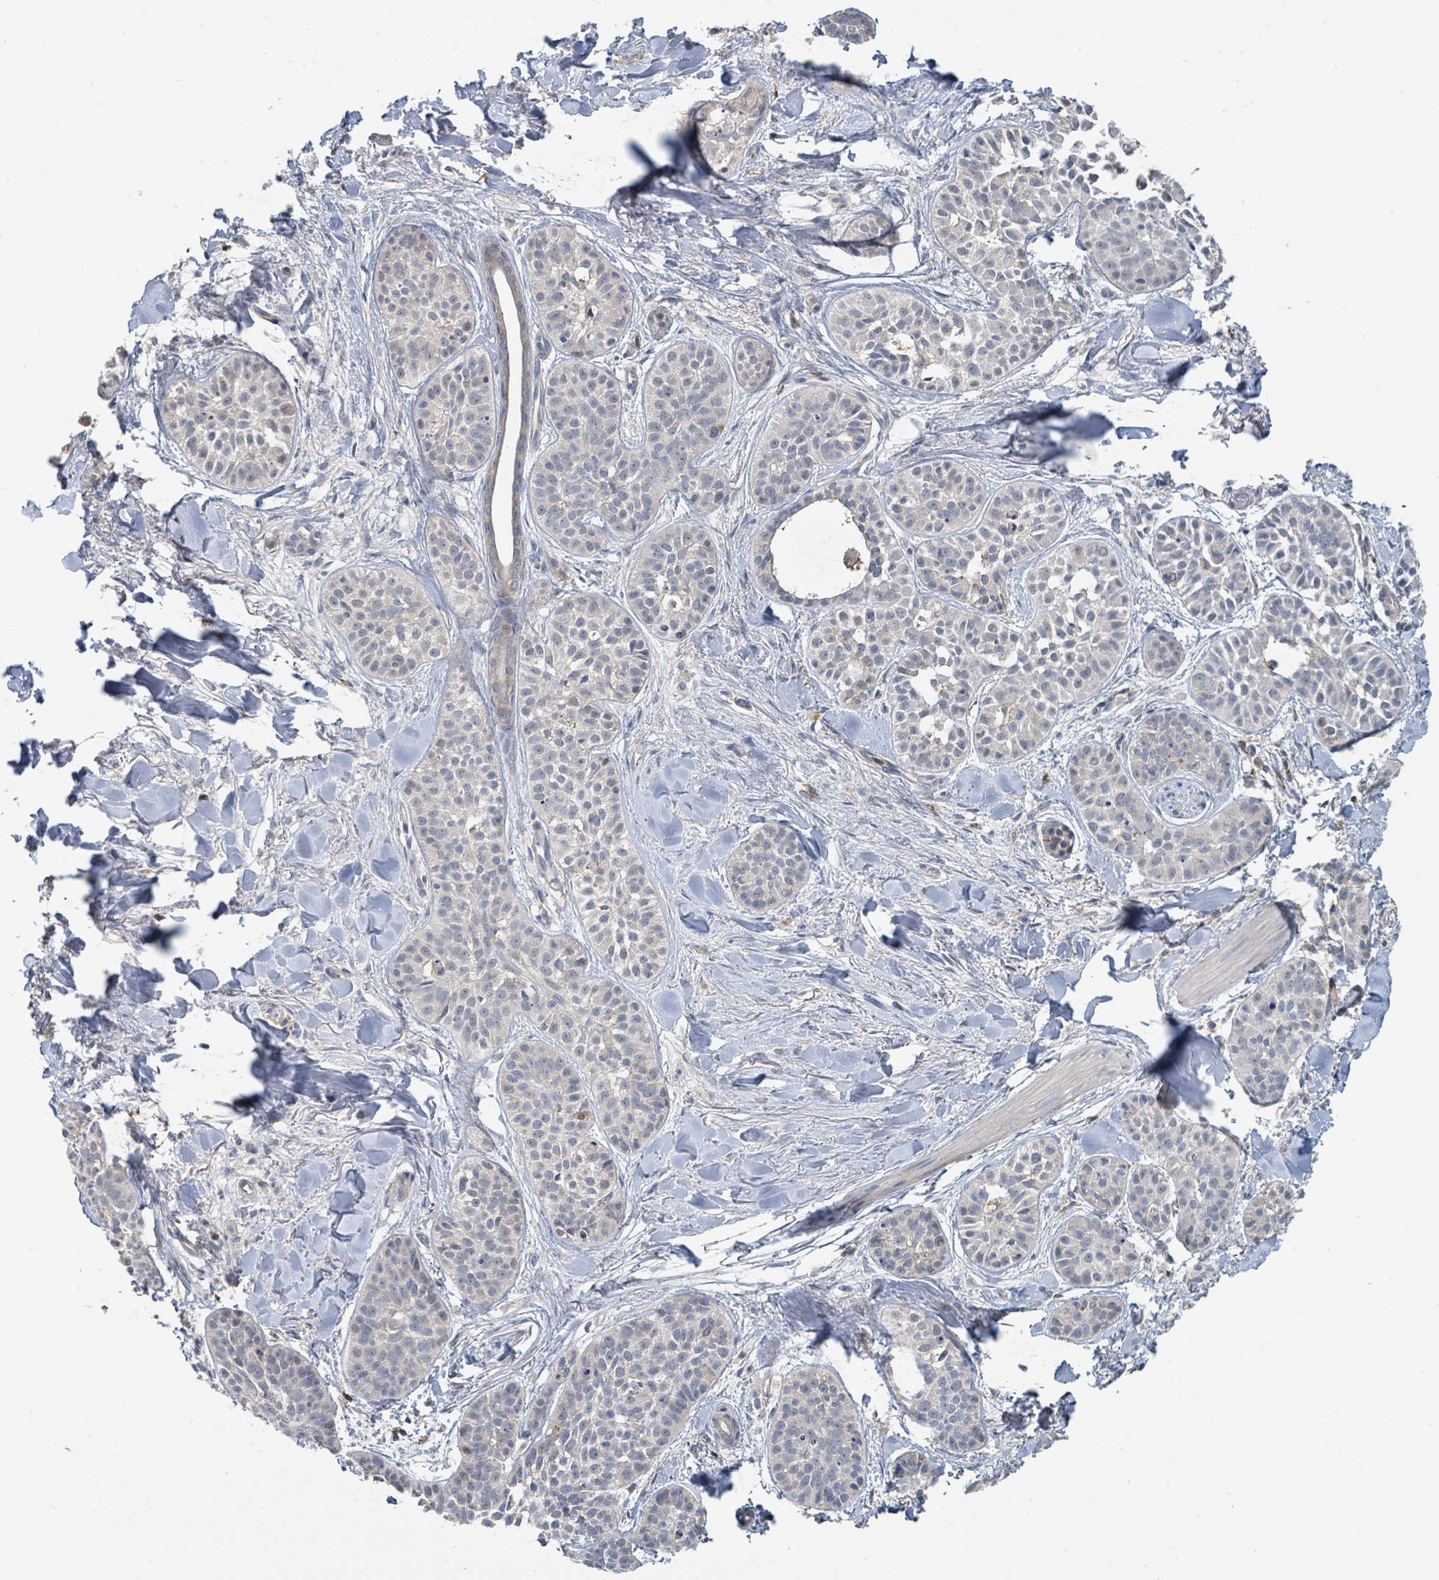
{"staining": {"intensity": "negative", "quantity": "none", "location": "none"}, "tissue": "skin cancer", "cell_type": "Tumor cells", "image_type": "cancer", "snomed": [{"axis": "morphology", "description": "Basal cell carcinoma"}, {"axis": "topography", "description": "Skin"}], "caption": "Tumor cells are negative for brown protein staining in skin cancer (basal cell carcinoma).", "gene": "LRRC42", "patient": {"sex": "male", "age": 52}}